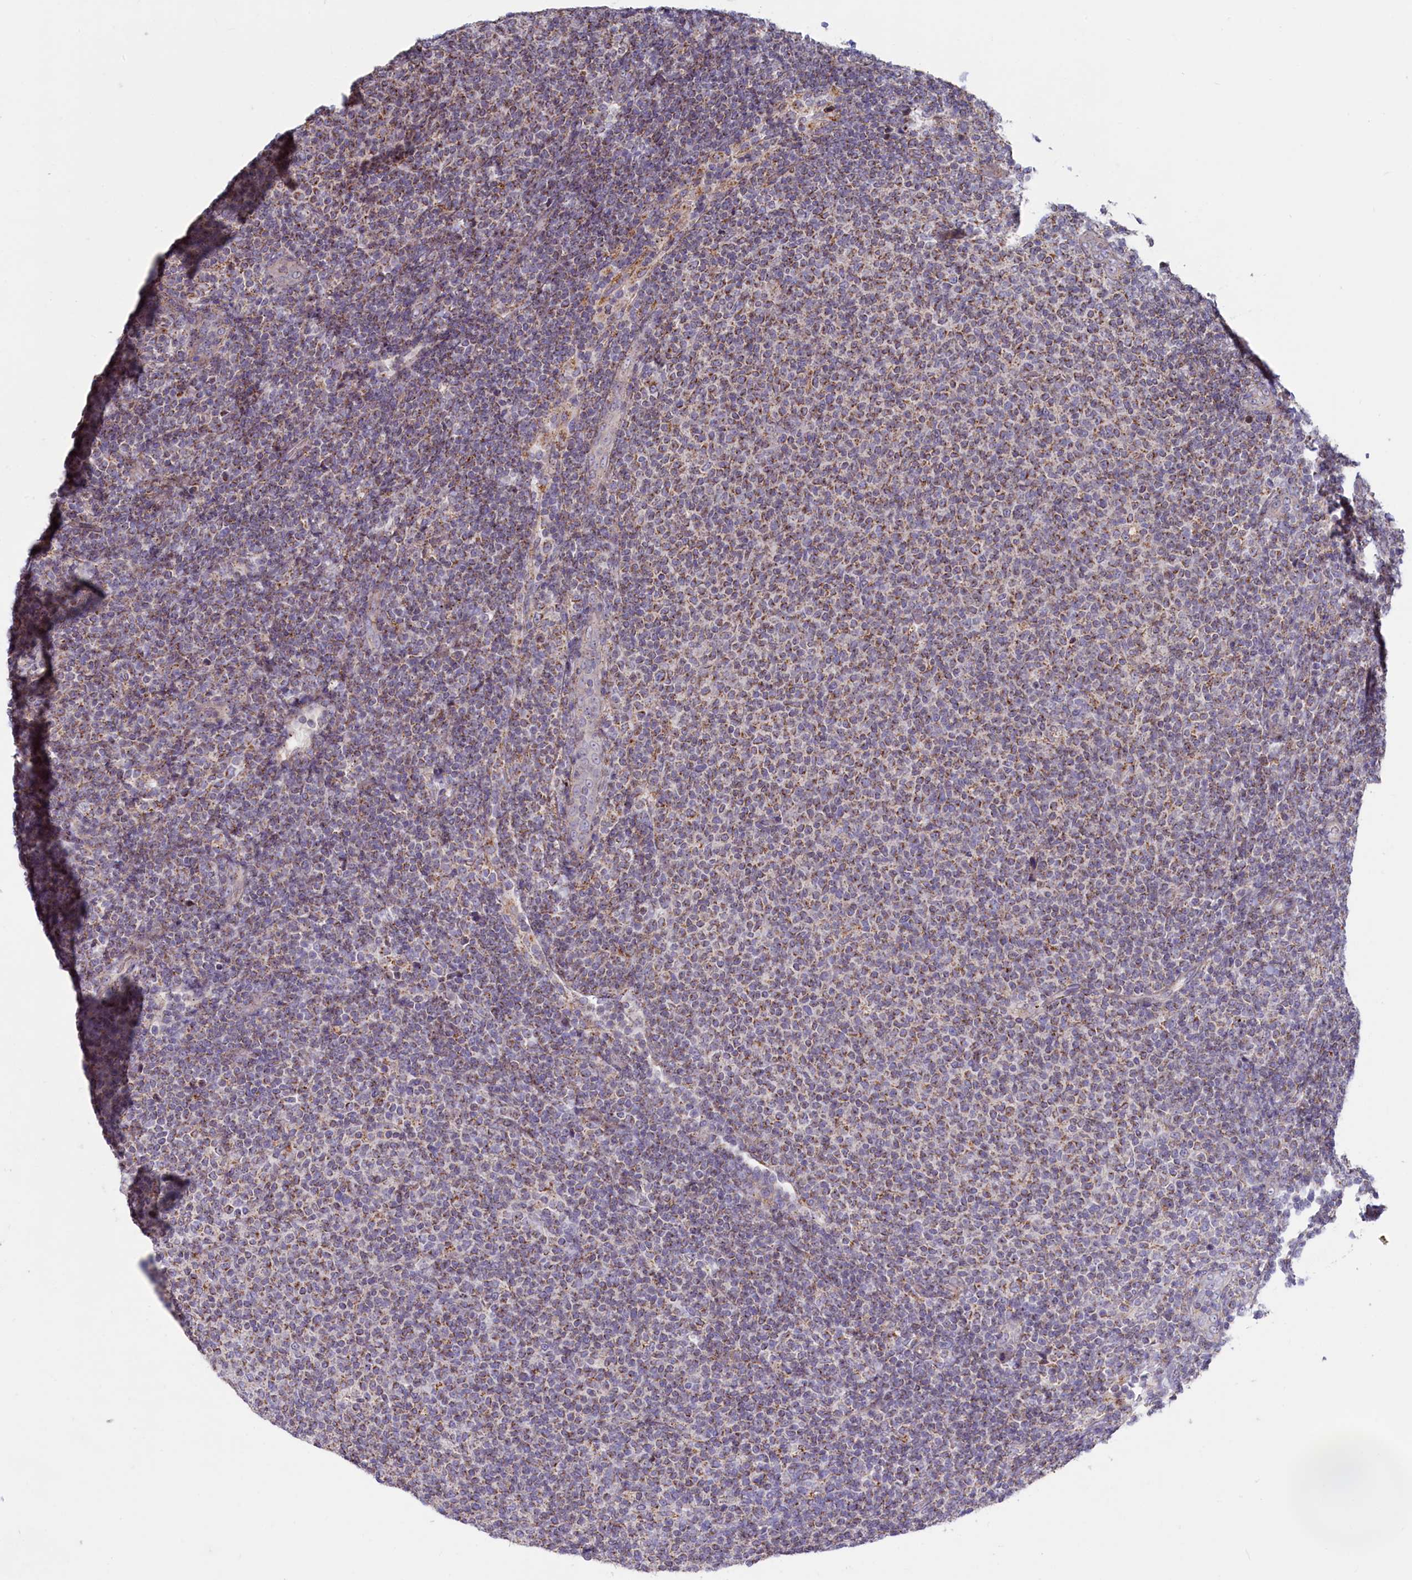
{"staining": {"intensity": "moderate", "quantity": ">75%", "location": "cytoplasmic/membranous"}, "tissue": "lymphoma", "cell_type": "Tumor cells", "image_type": "cancer", "snomed": [{"axis": "morphology", "description": "Malignant lymphoma, non-Hodgkin's type, Low grade"}, {"axis": "topography", "description": "Lymph node"}], "caption": "IHC of lymphoma reveals medium levels of moderate cytoplasmic/membranous staining in about >75% of tumor cells.", "gene": "HYKK", "patient": {"sex": "male", "age": 66}}